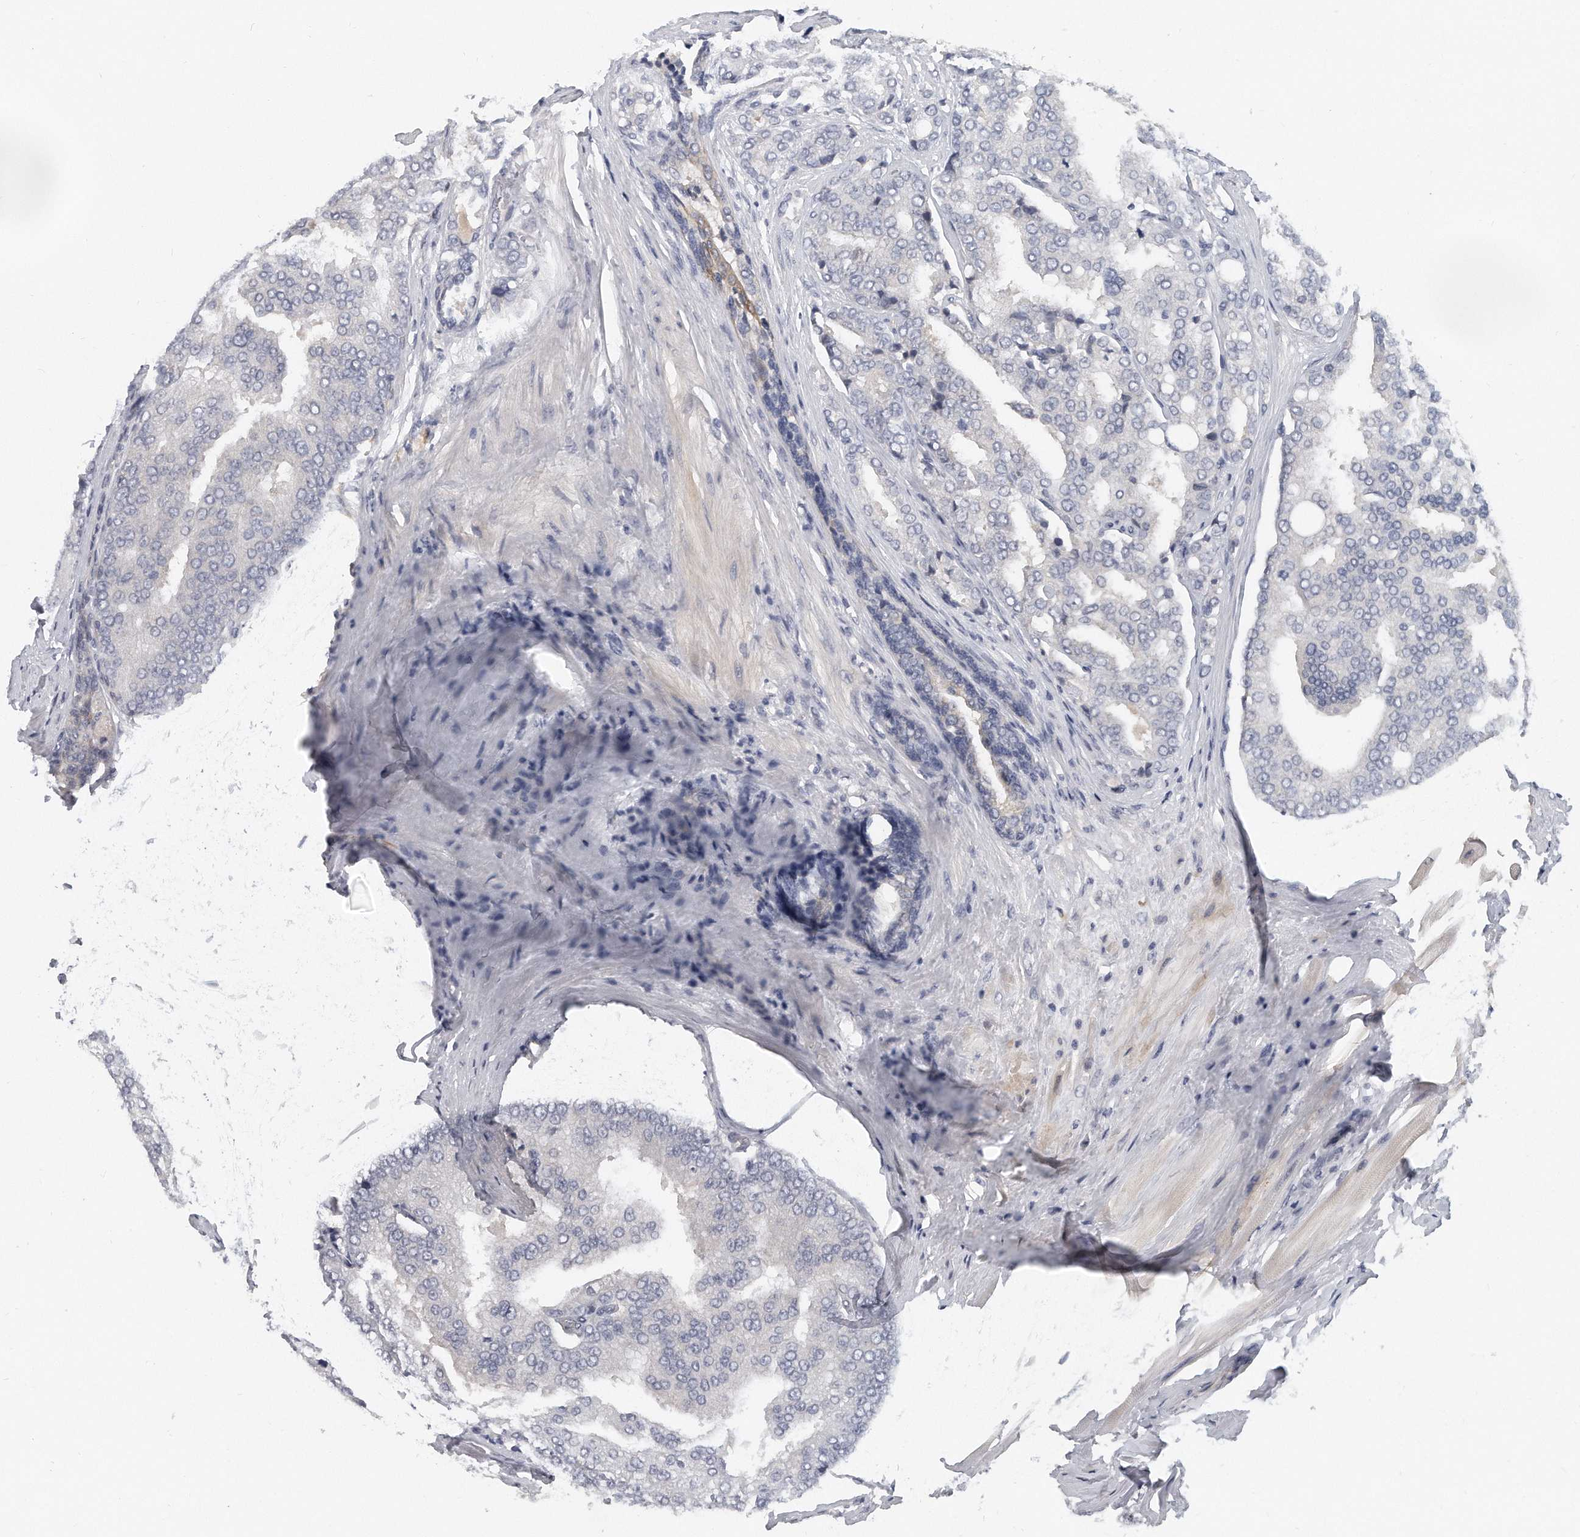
{"staining": {"intensity": "negative", "quantity": "none", "location": "none"}, "tissue": "prostate cancer", "cell_type": "Tumor cells", "image_type": "cancer", "snomed": [{"axis": "morphology", "description": "Adenocarcinoma, High grade"}, {"axis": "topography", "description": "Prostate"}], "caption": "The micrograph demonstrates no staining of tumor cells in adenocarcinoma (high-grade) (prostate).", "gene": "KLHL7", "patient": {"sex": "male", "age": 50}}